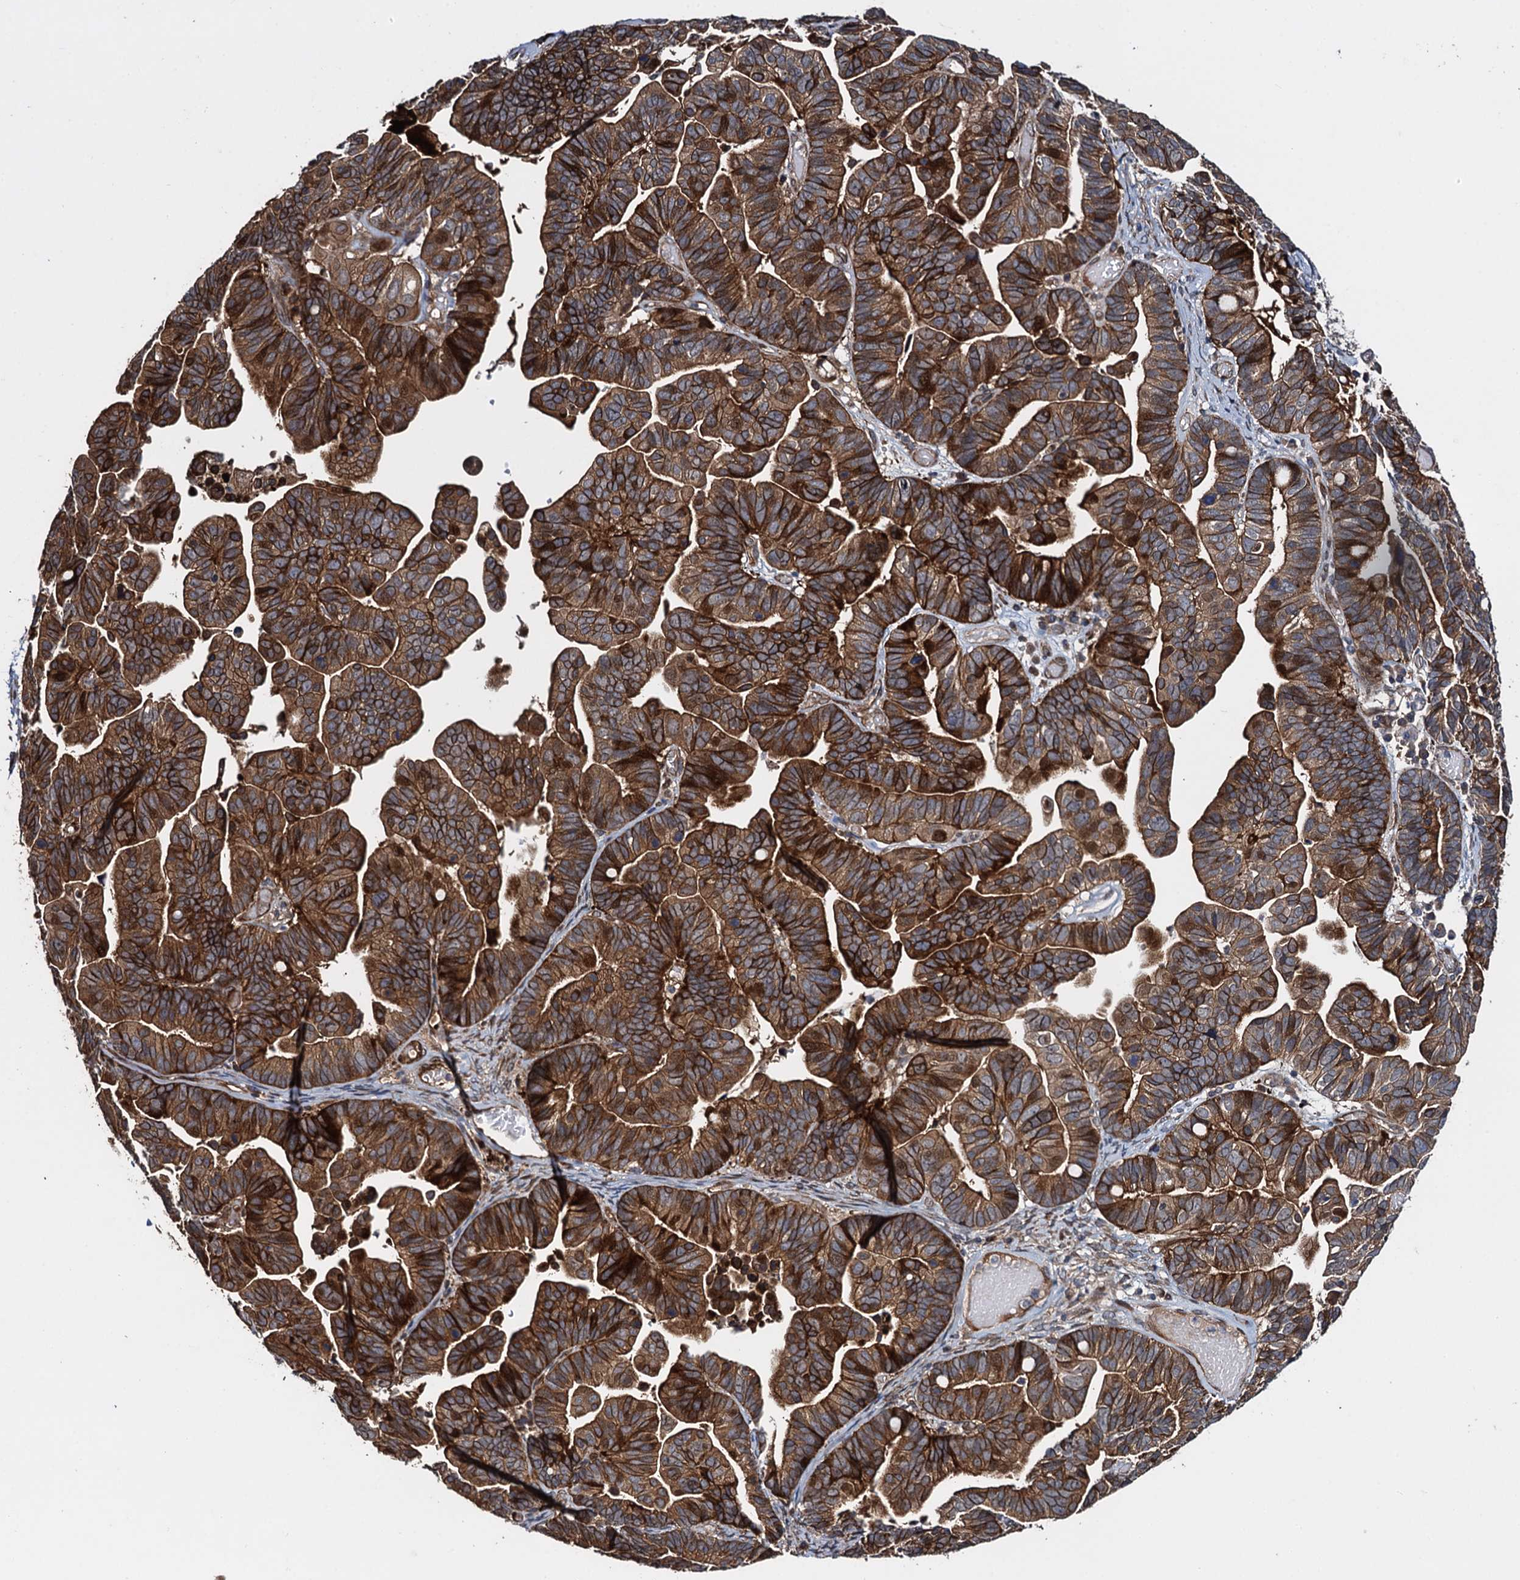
{"staining": {"intensity": "strong", "quantity": ">75%", "location": "cytoplasmic/membranous"}, "tissue": "ovarian cancer", "cell_type": "Tumor cells", "image_type": "cancer", "snomed": [{"axis": "morphology", "description": "Cystadenocarcinoma, serous, NOS"}, {"axis": "topography", "description": "Ovary"}], "caption": "Immunohistochemical staining of human ovarian cancer demonstrates high levels of strong cytoplasmic/membranous protein staining in about >75% of tumor cells. The staining was performed using DAB (3,3'-diaminobenzidine) to visualize the protein expression in brown, while the nuclei were stained in blue with hematoxylin (Magnification: 20x).", "gene": "RHOBTB1", "patient": {"sex": "female", "age": 56}}